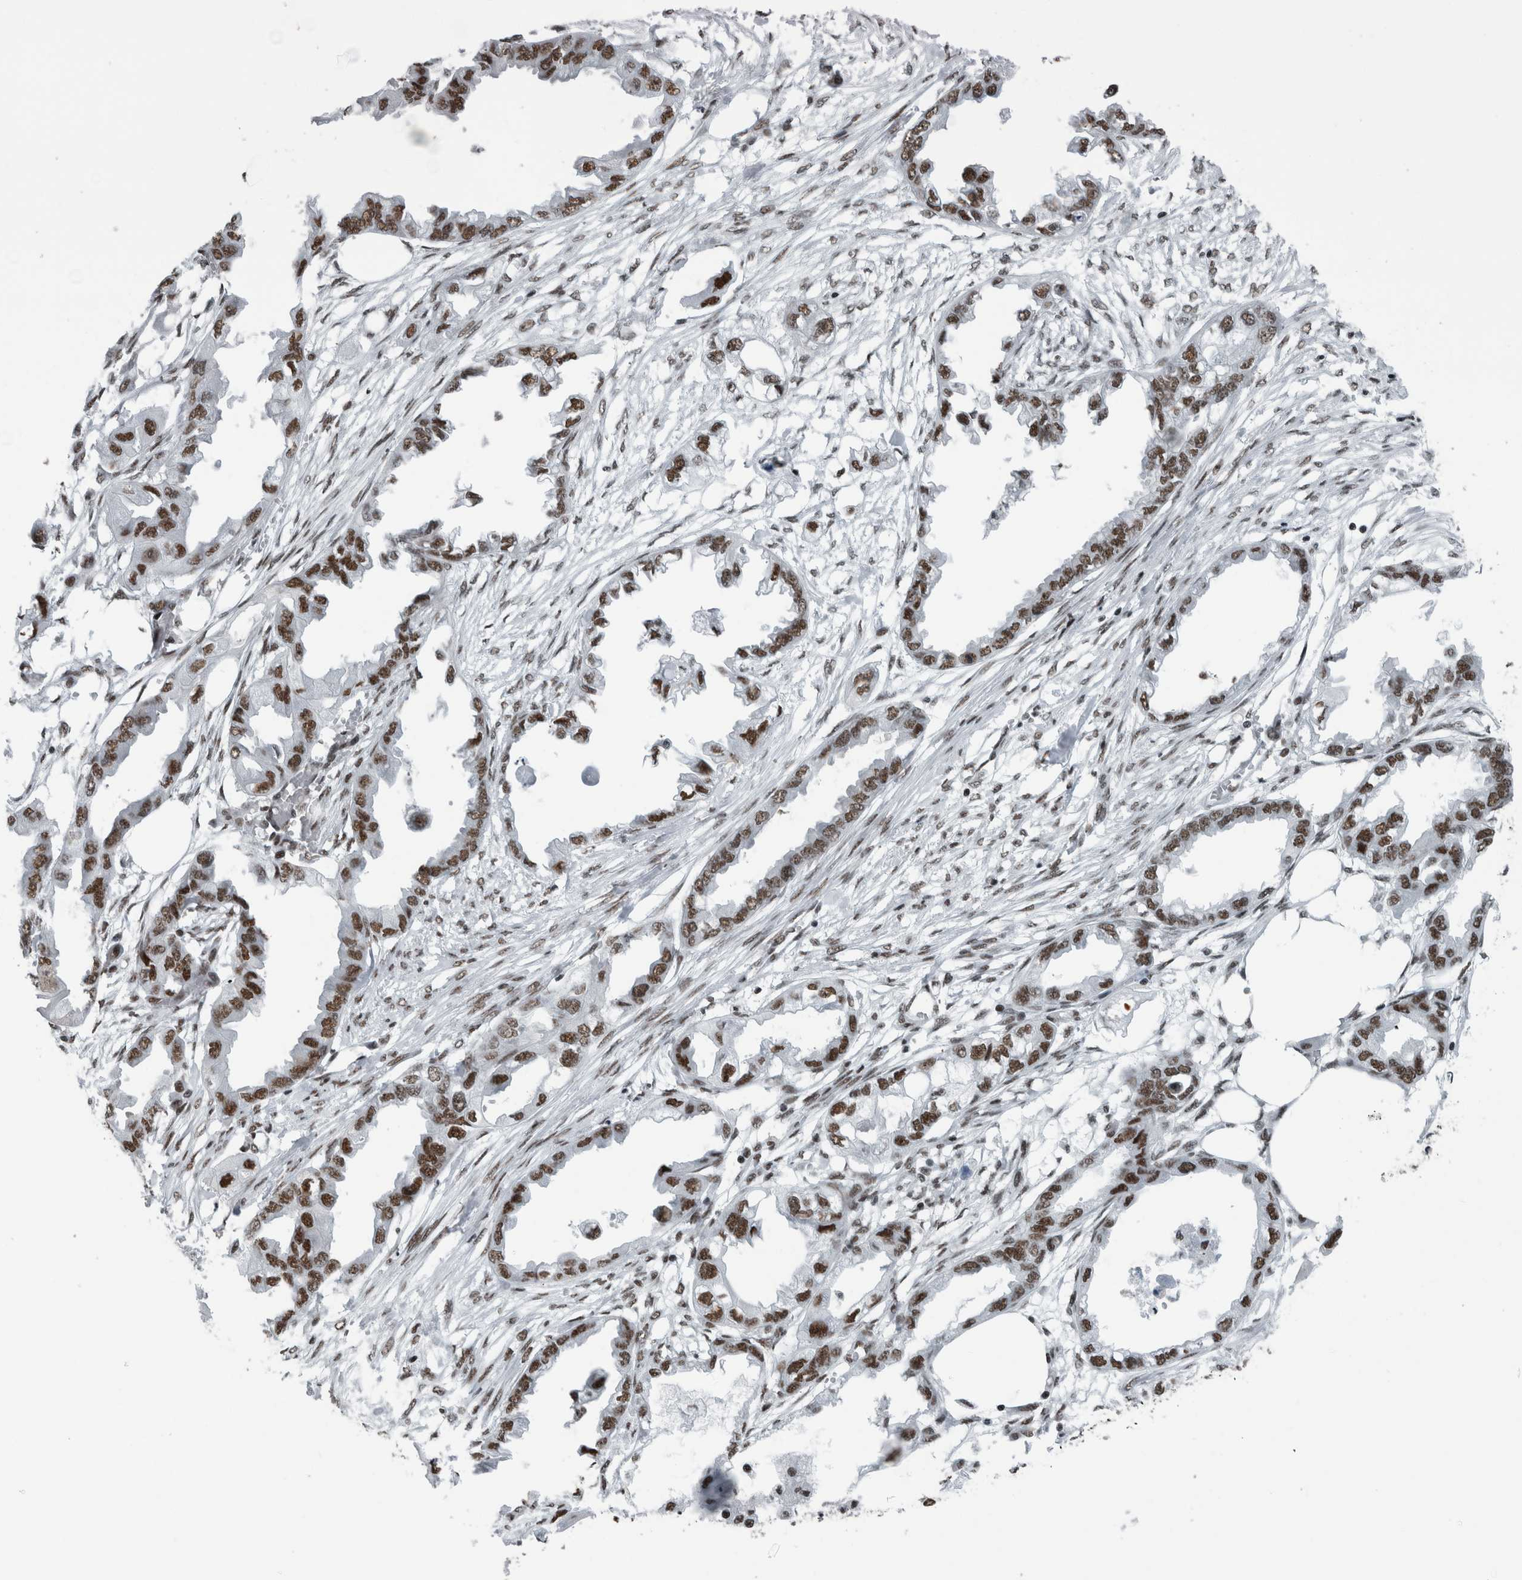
{"staining": {"intensity": "moderate", "quantity": ">75%", "location": "nuclear"}, "tissue": "endometrial cancer", "cell_type": "Tumor cells", "image_type": "cancer", "snomed": [{"axis": "morphology", "description": "Adenocarcinoma, NOS"}, {"axis": "morphology", "description": "Adenocarcinoma, metastatic, NOS"}, {"axis": "topography", "description": "Adipose tissue"}, {"axis": "topography", "description": "Endometrium"}], "caption": "The immunohistochemical stain labels moderate nuclear expression in tumor cells of endometrial cancer tissue.", "gene": "DNMT3A", "patient": {"sex": "female", "age": 67}}